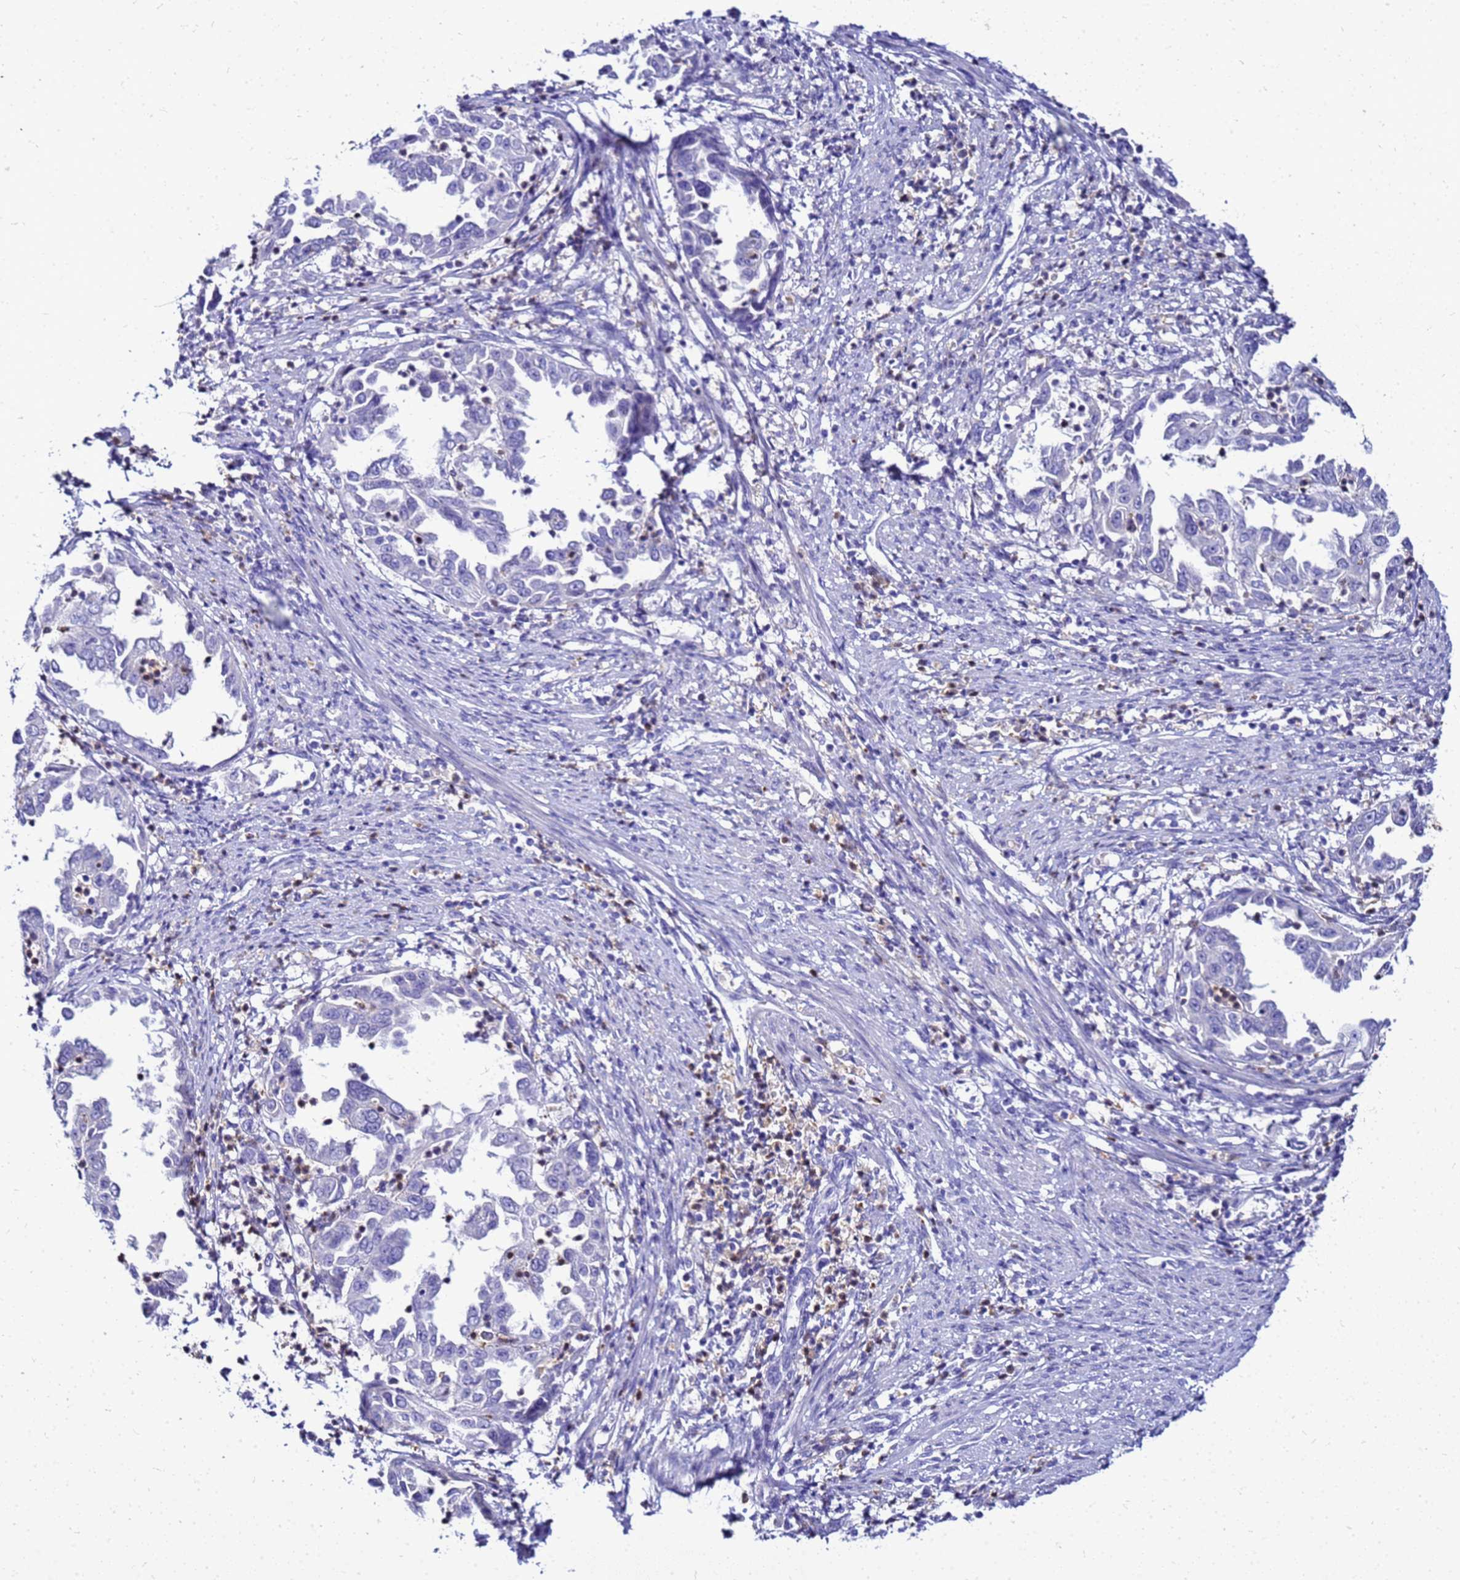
{"staining": {"intensity": "negative", "quantity": "none", "location": "none"}, "tissue": "endometrial cancer", "cell_type": "Tumor cells", "image_type": "cancer", "snomed": [{"axis": "morphology", "description": "Adenocarcinoma, NOS"}, {"axis": "topography", "description": "Endometrium"}], "caption": "Endometrial cancer (adenocarcinoma) was stained to show a protein in brown. There is no significant staining in tumor cells.", "gene": "CSTA", "patient": {"sex": "female", "age": 85}}